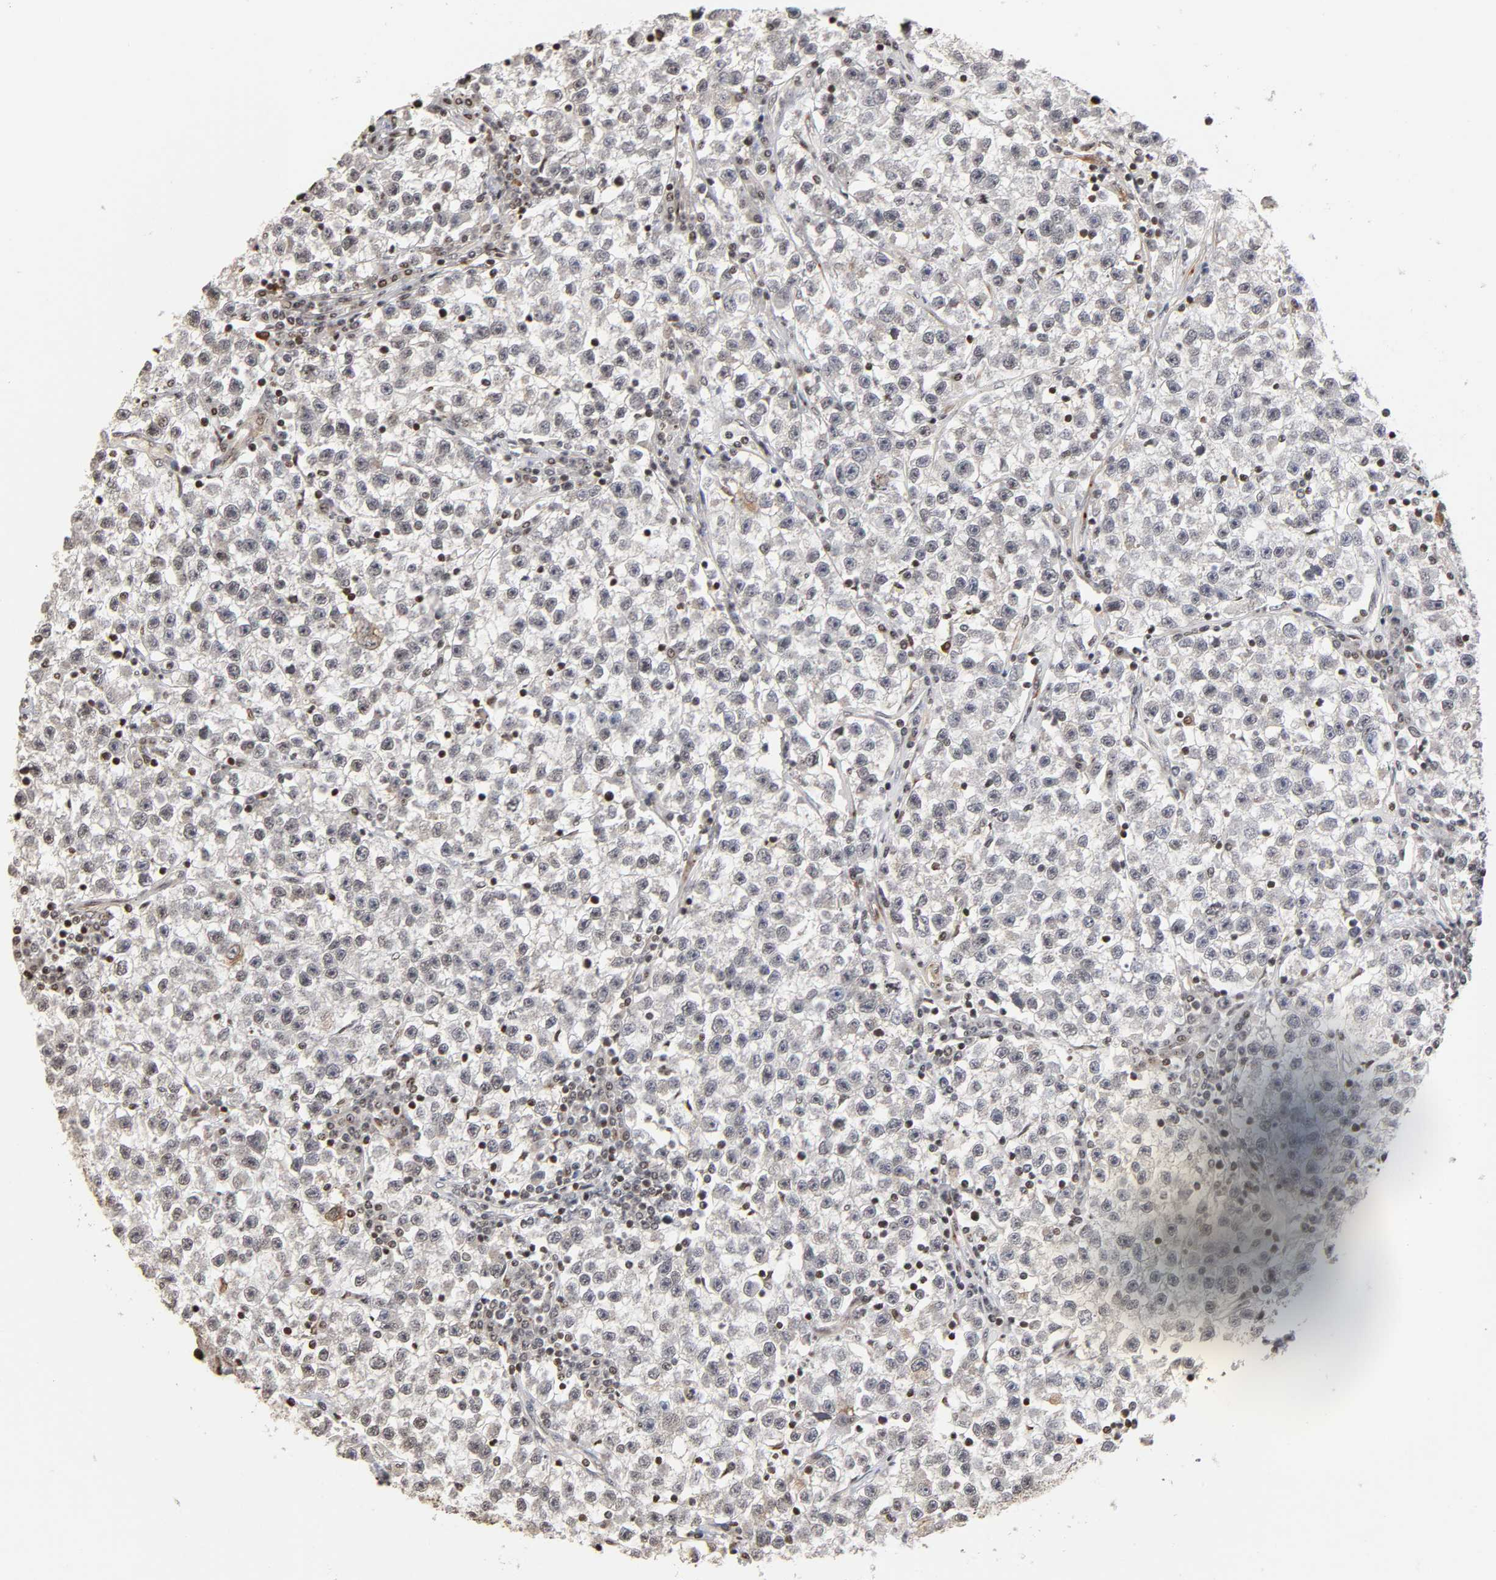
{"staining": {"intensity": "negative", "quantity": "none", "location": "none"}, "tissue": "testis cancer", "cell_type": "Tumor cells", "image_type": "cancer", "snomed": [{"axis": "morphology", "description": "Seminoma, NOS"}, {"axis": "topography", "description": "Testis"}], "caption": "Immunohistochemical staining of human testis cancer reveals no significant expression in tumor cells.", "gene": "ITGAV", "patient": {"sex": "male", "age": 22}}